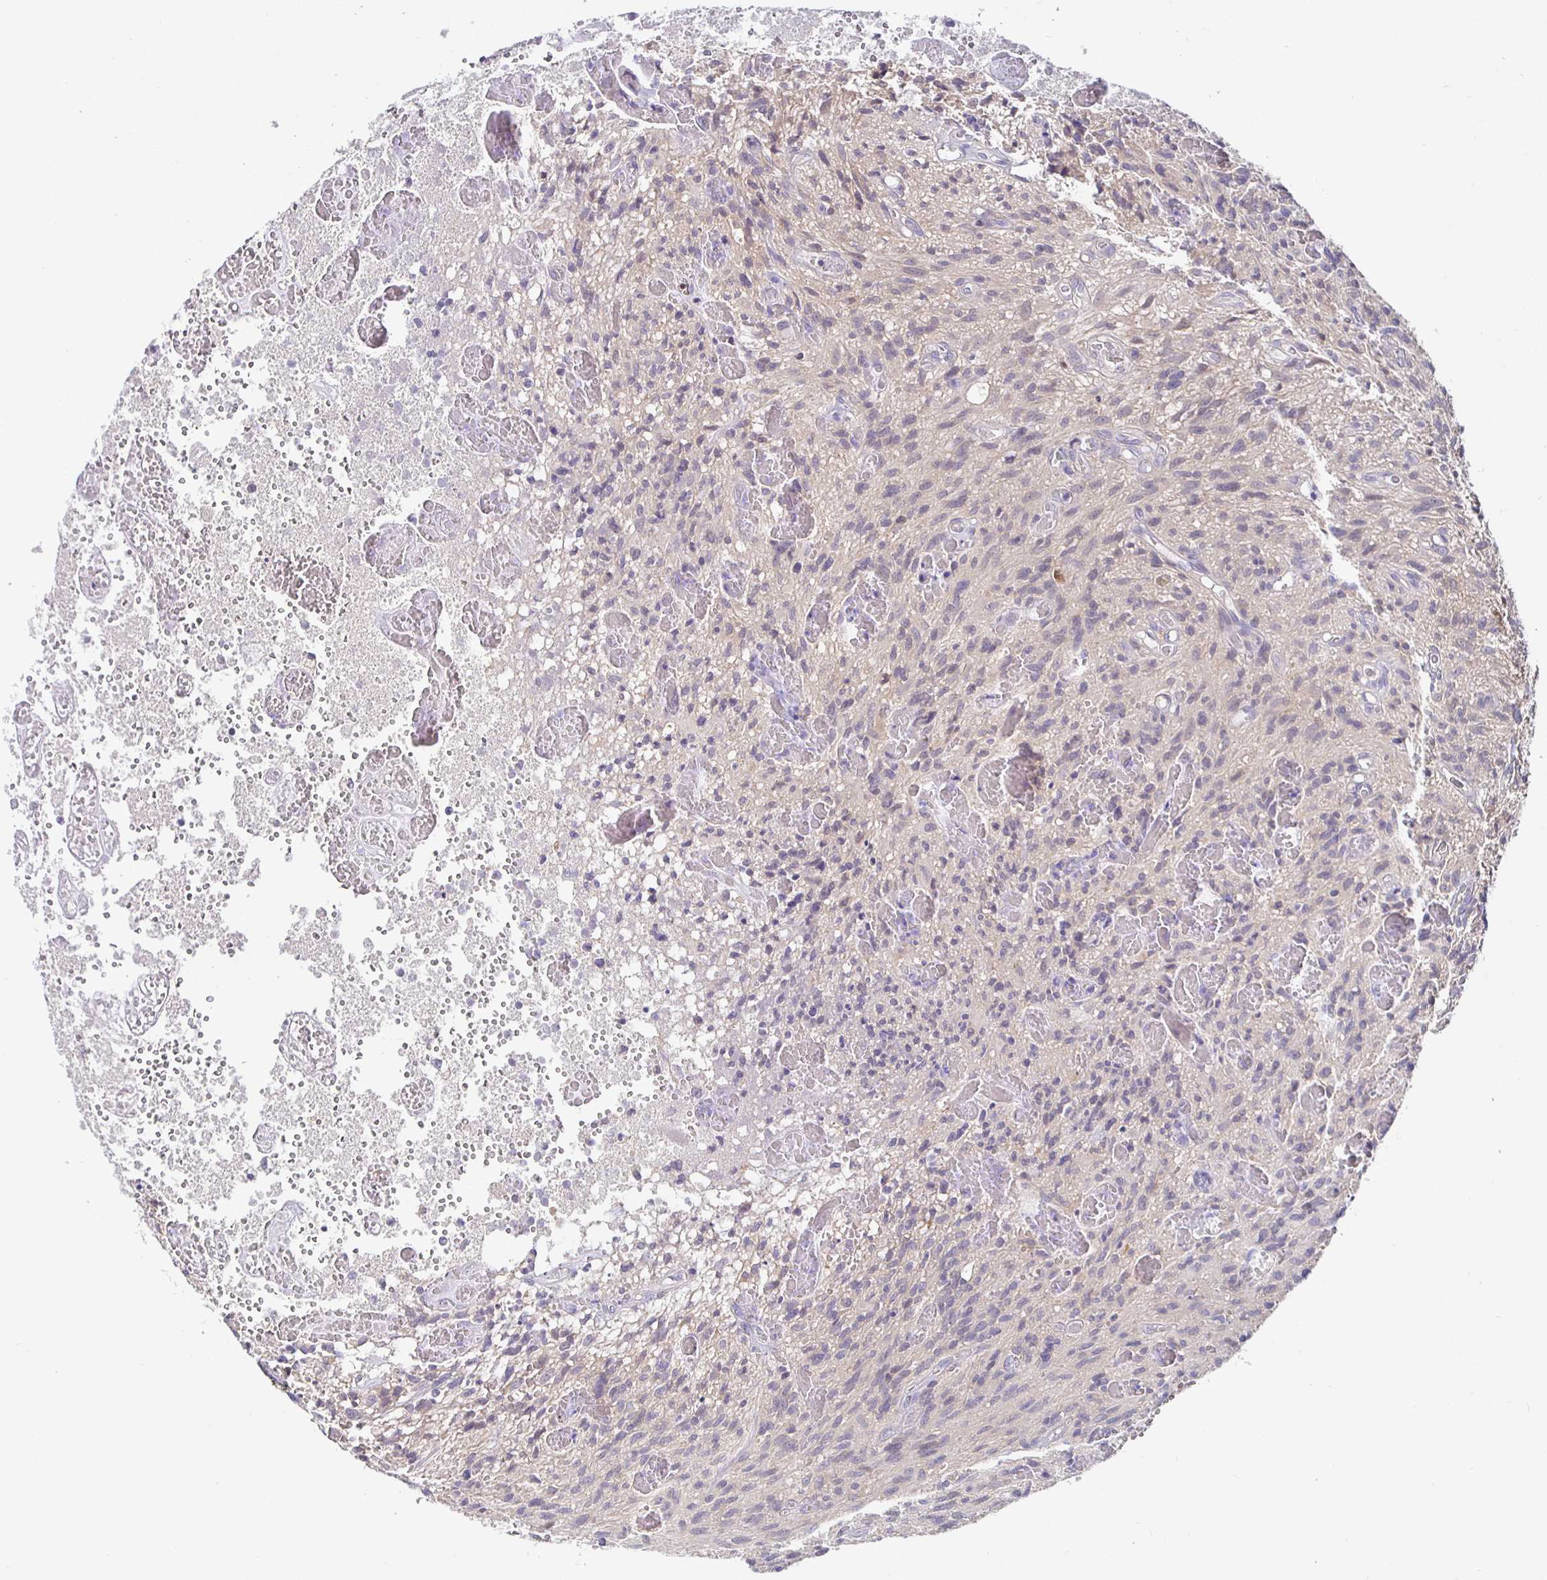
{"staining": {"intensity": "negative", "quantity": "none", "location": "none"}, "tissue": "glioma", "cell_type": "Tumor cells", "image_type": "cancer", "snomed": [{"axis": "morphology", "description": "Glioma, malignant, High grade"}, {"axis": "topography", "description": "Brain"}], "caption": "DAB (3,3'-diaminobenzidine) immunohistochemical staining of human malignant high-grade glioma shows no significant staining in tumor cells.", "gene": "SATB1", "patient": {"sex": "male", "age": 75}}